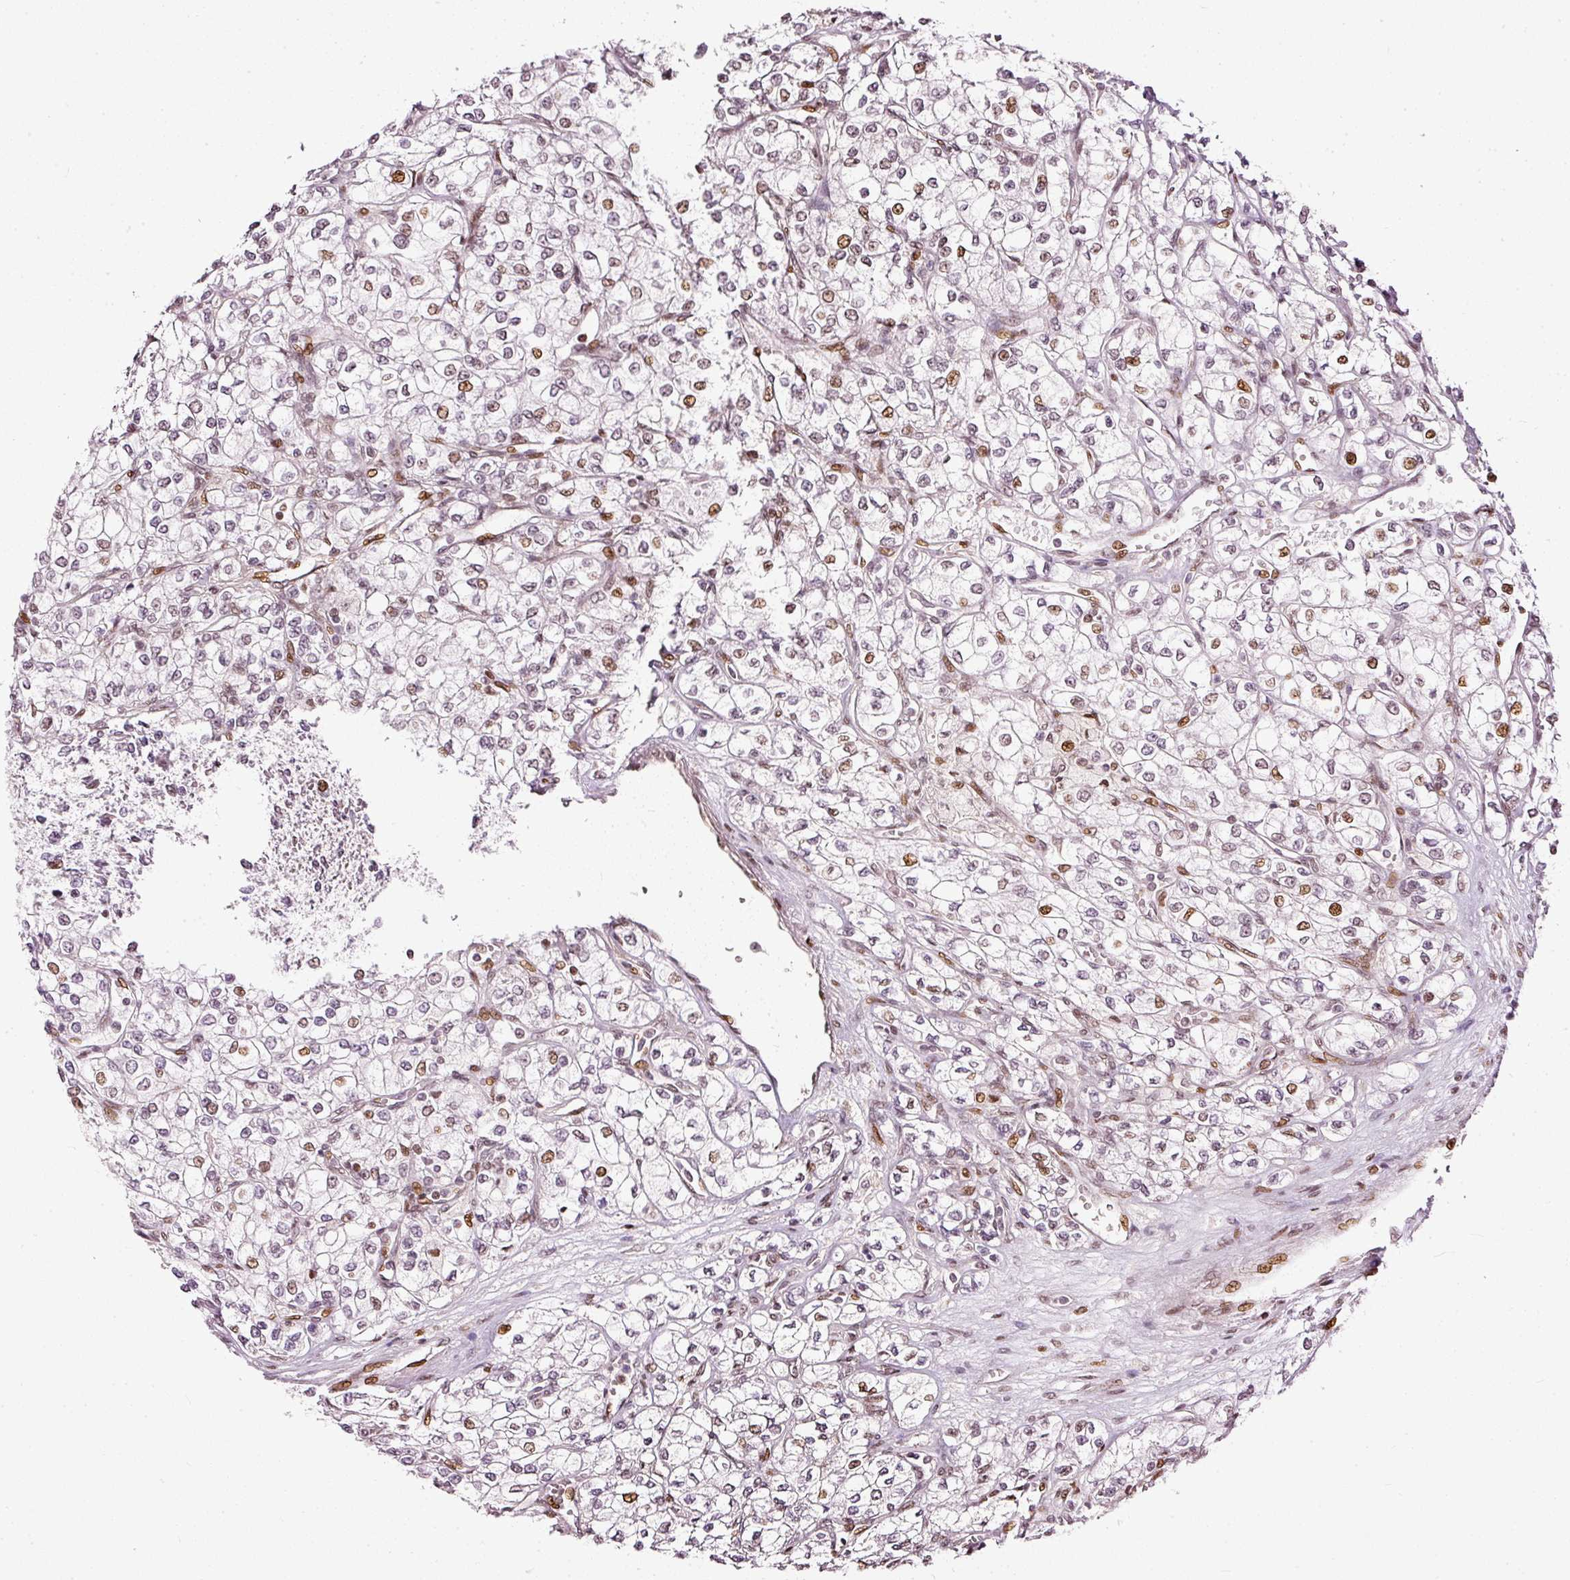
{"staining": {"intensity": "moderate", "quantity": "<25%", "location": "nuclear"}, "tissue": "renal cancer", "cell_type": "Tumor cells", "image_type": "cancer", "snomed": [{"axis": "morphology", "description": "Adenocarcinoma, NOS"}, {"axis": "topography", "description": "Kidney"}], "caption": "The photomicrograph displays immunohistochemical staining of renal adenocarcinoma. There is moderate nuclear expression is present in about <25% of tumor cells.", "gene": "ZNF778", "patient": {"sex": "male", "age": 80}}